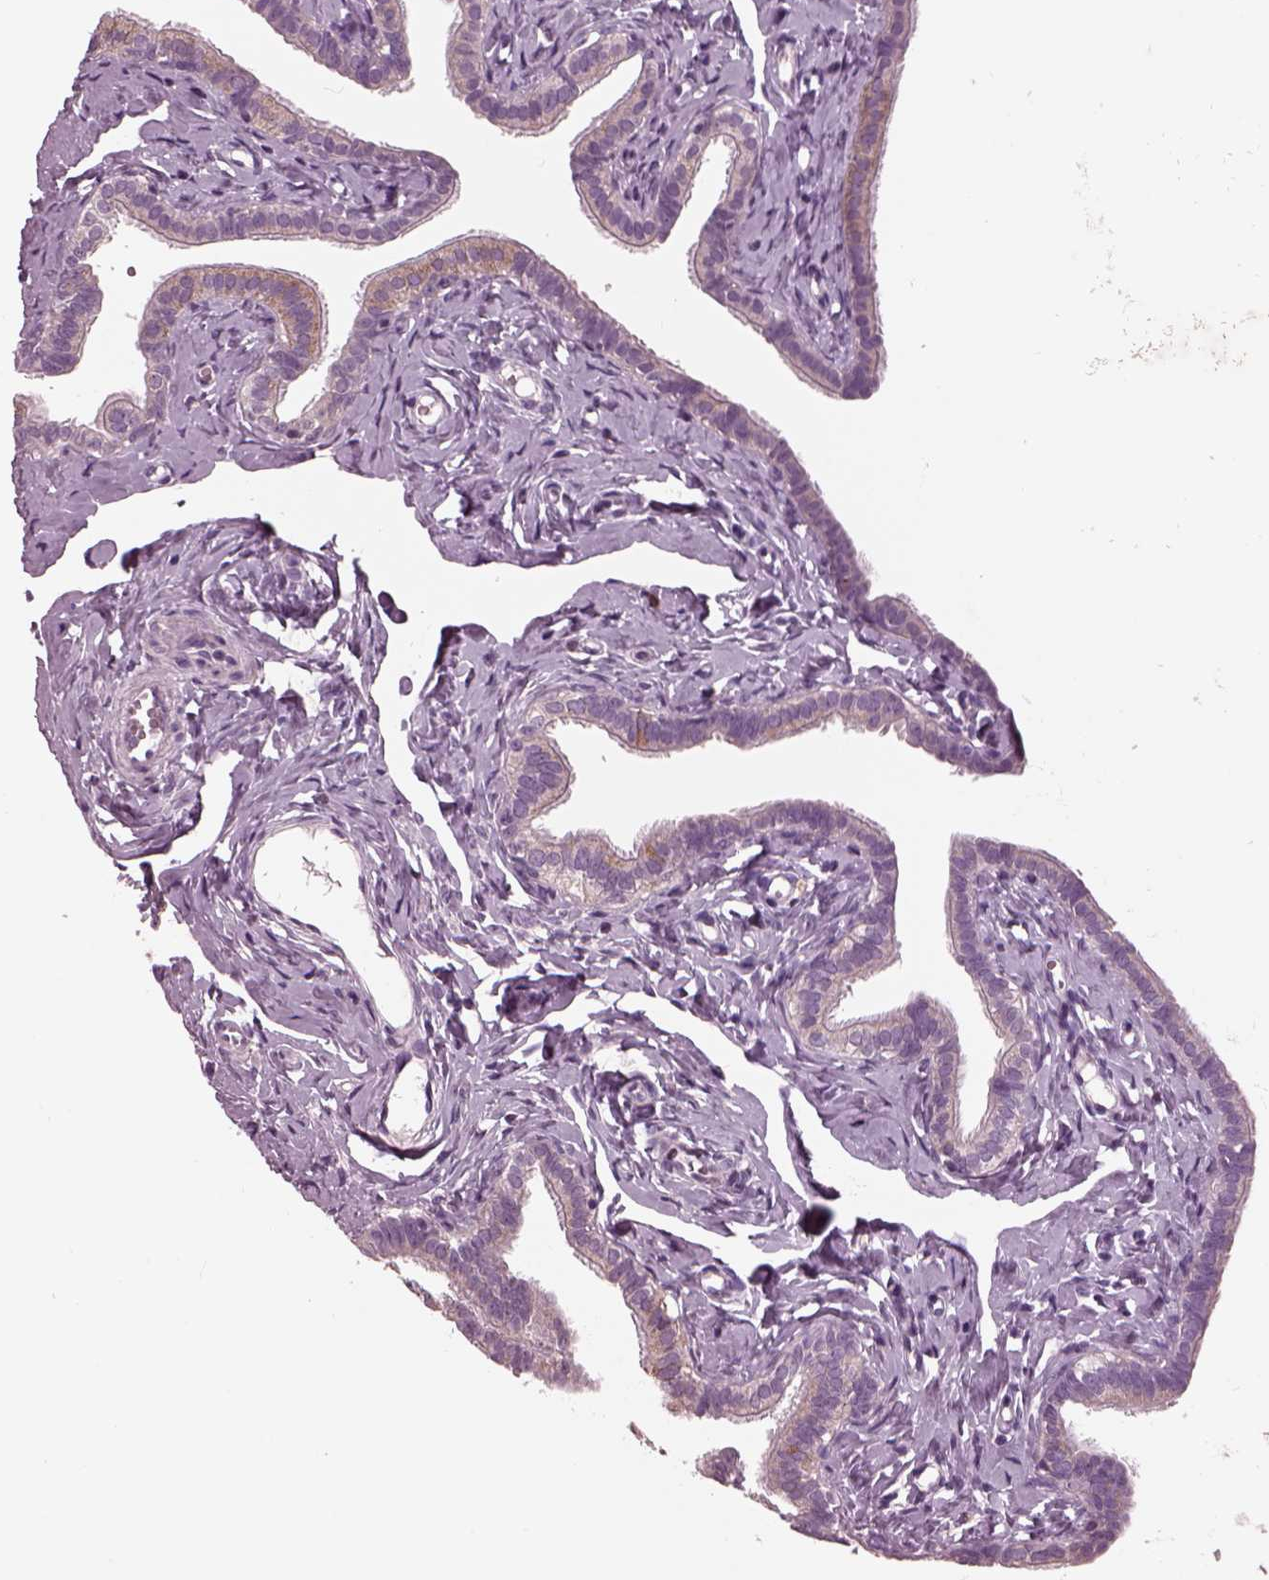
{"staining": {"intensity": "weak", "quantity": ">75%", "location": "cytoplasmic/membranous"}, "tissue": "fallopian tube", "cell_type": "Glandular cells", "image_type": "normal", "snomed": [{"axis": "morphology", "description": "Normal tissue, NOS"}, {"axis": "topography", "description": "Fallopian tube"}], "caption": "IHC photomicrograph of unremarkable fallopian tube: fallopian tube stained using immunohistochemistry exhibits low levels of weak protein expression localized specifically in the cytoplasmic/membranous of glandular cells, appearing as a cytoplasmic/membranous brown color.", "gene": "AP4M1", "patient": {"sex": "female", "age": 41}}